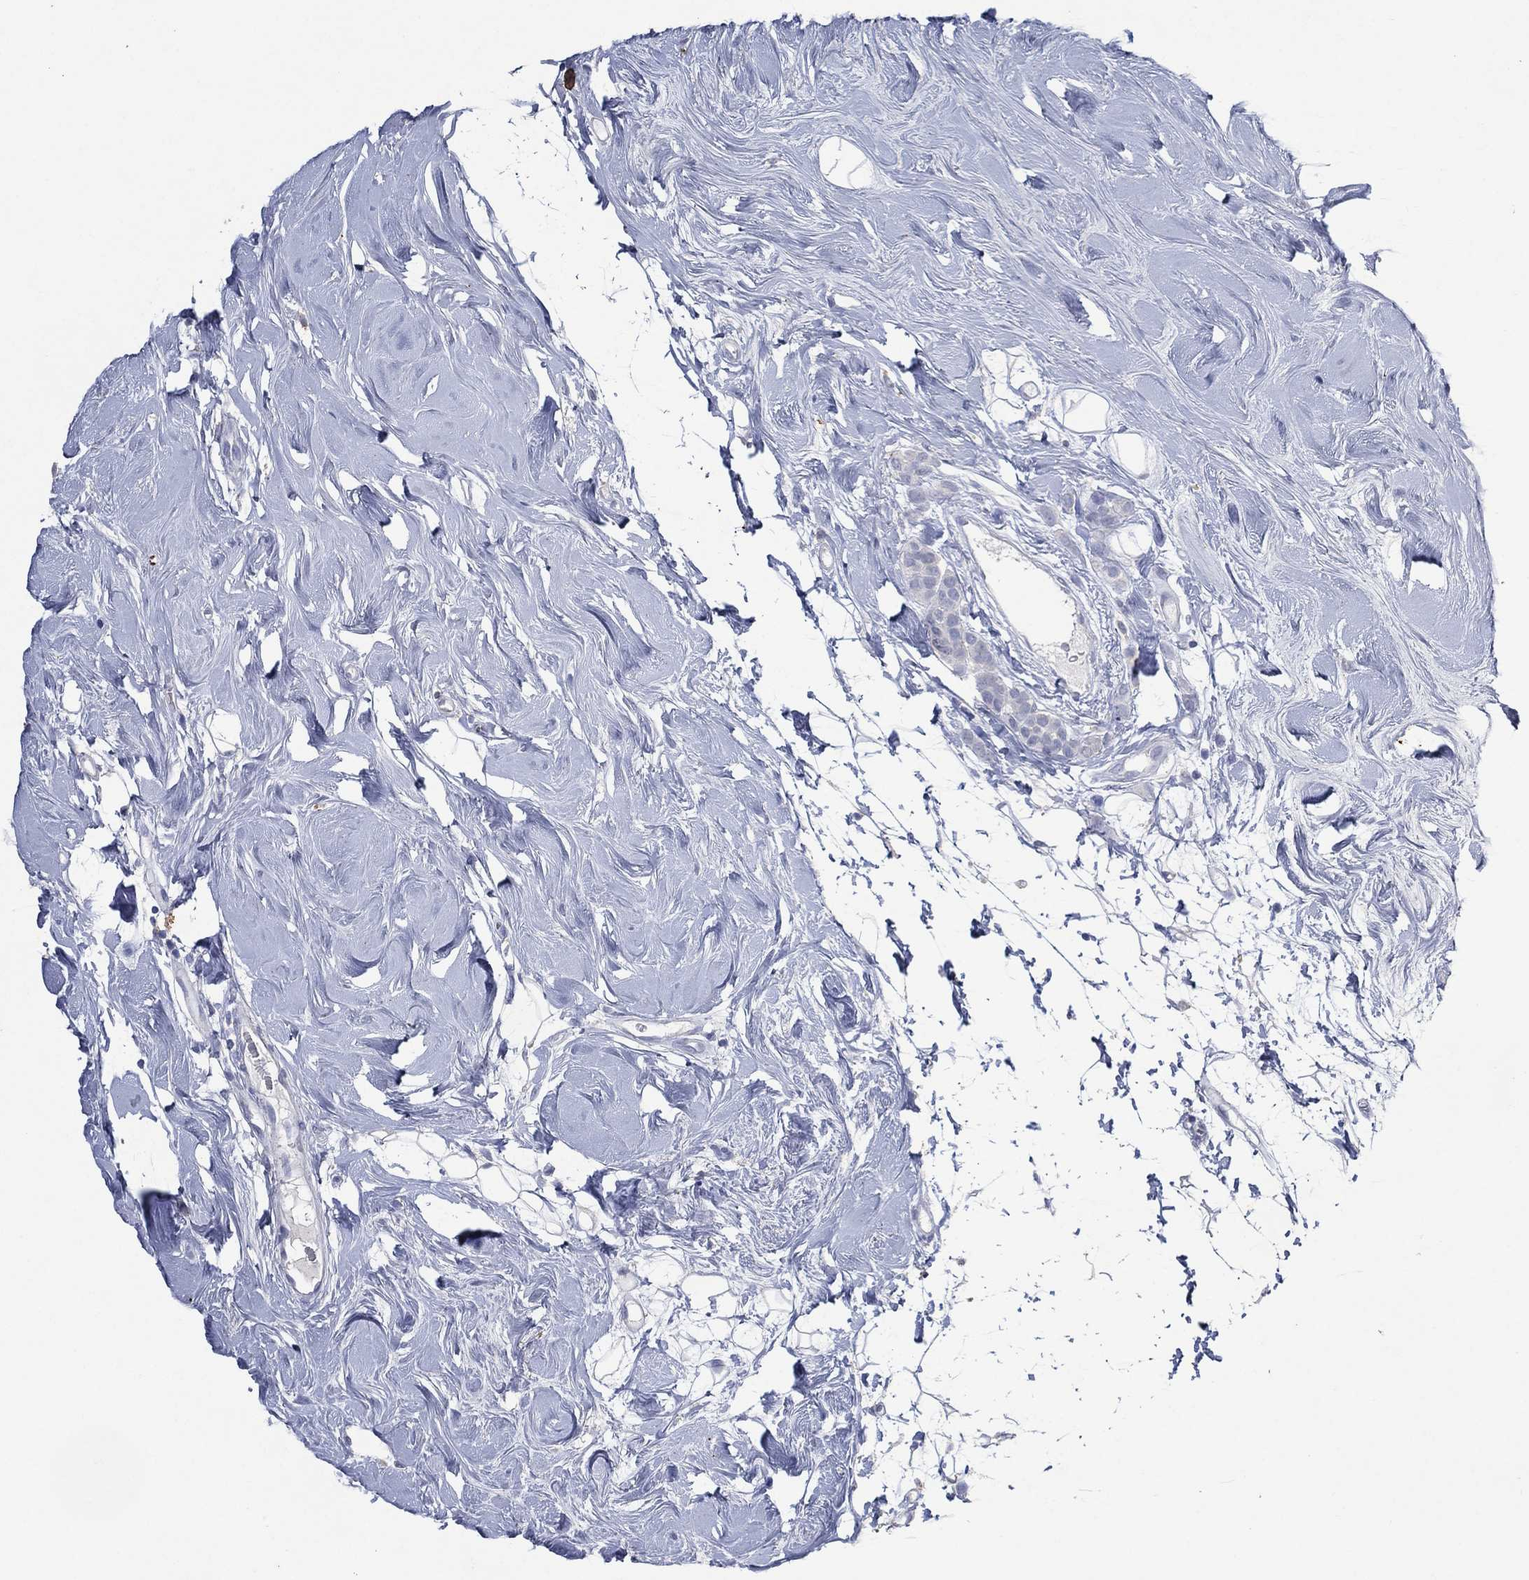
{"staining": {"intensity": "negative", "quantity": "none", "location": "none"}, "tissue": "breast cancer", "cell_type": "Tumor cells", "image_type": "cancer", "snomed": [{"axis": "morphology", "description": "Lobular carcinoma"}, {"axis": "topography", "description": "Breast"}], "caption": "The micrograph demonstrates no significant staining in tumor cells of lobular carcinoma (breast).", "gene": "FSCN2", "patient": {"sex": "female", "age": 49}}